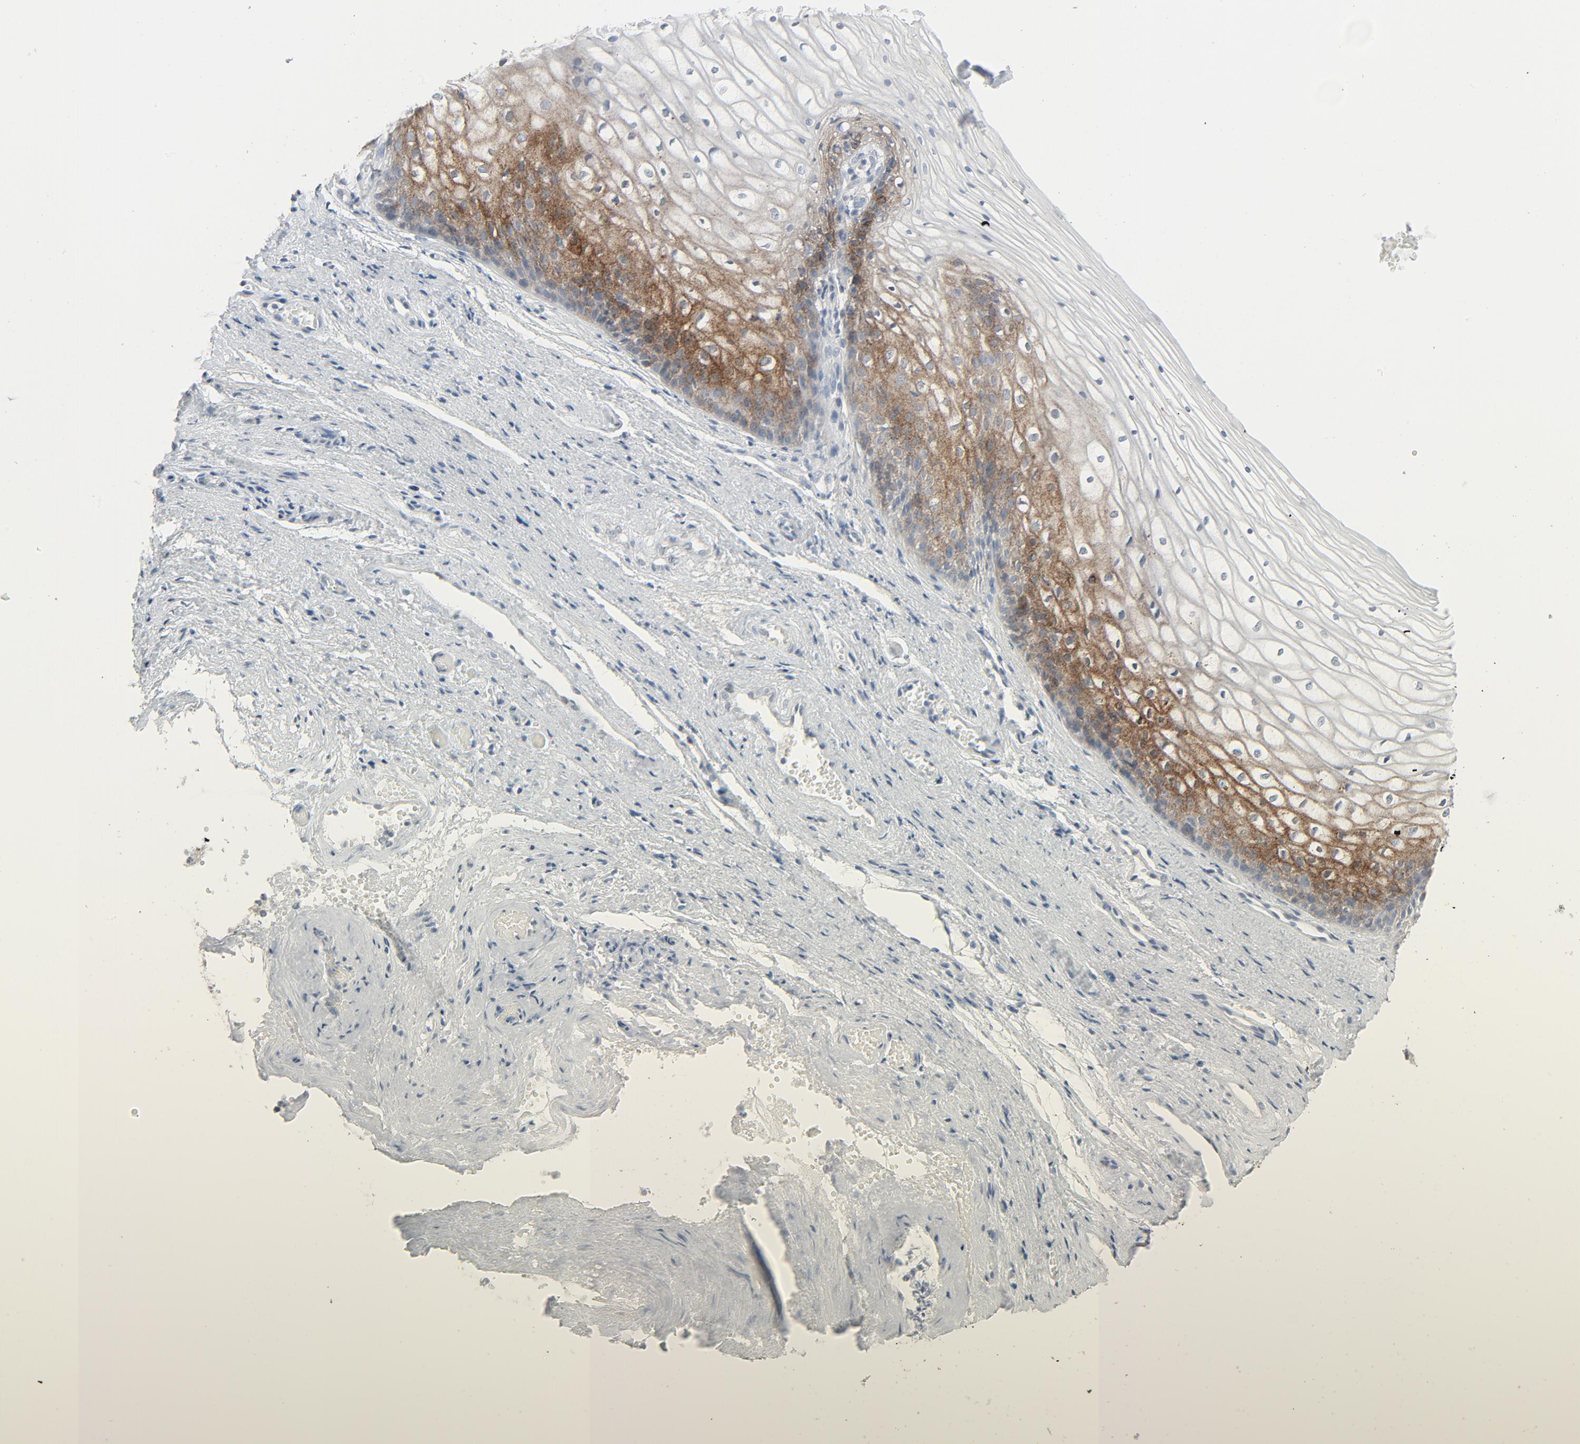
{"staining": {"intensity": "moderate", "quantity": "25%-75%", "location": "cytoplasmic/membranous"}, "tissue": "vagina", "cell_type": "Squamous epithelial cells", "image_type": "normal", "snomed": [{"axis": "morphology", "description": "Normal tissue, NOS"}, {"axis": "topography", "description": "Vagina"}], "caption": "Approximately 25%-75% of squamous epithelial cells in normal vagina show moderate cytoplasmic/membranous protein staining as visualized by brown immunohistochemical staining.", "gene": "FGFR3", "patient": {"sex": "female", "age": 34}}